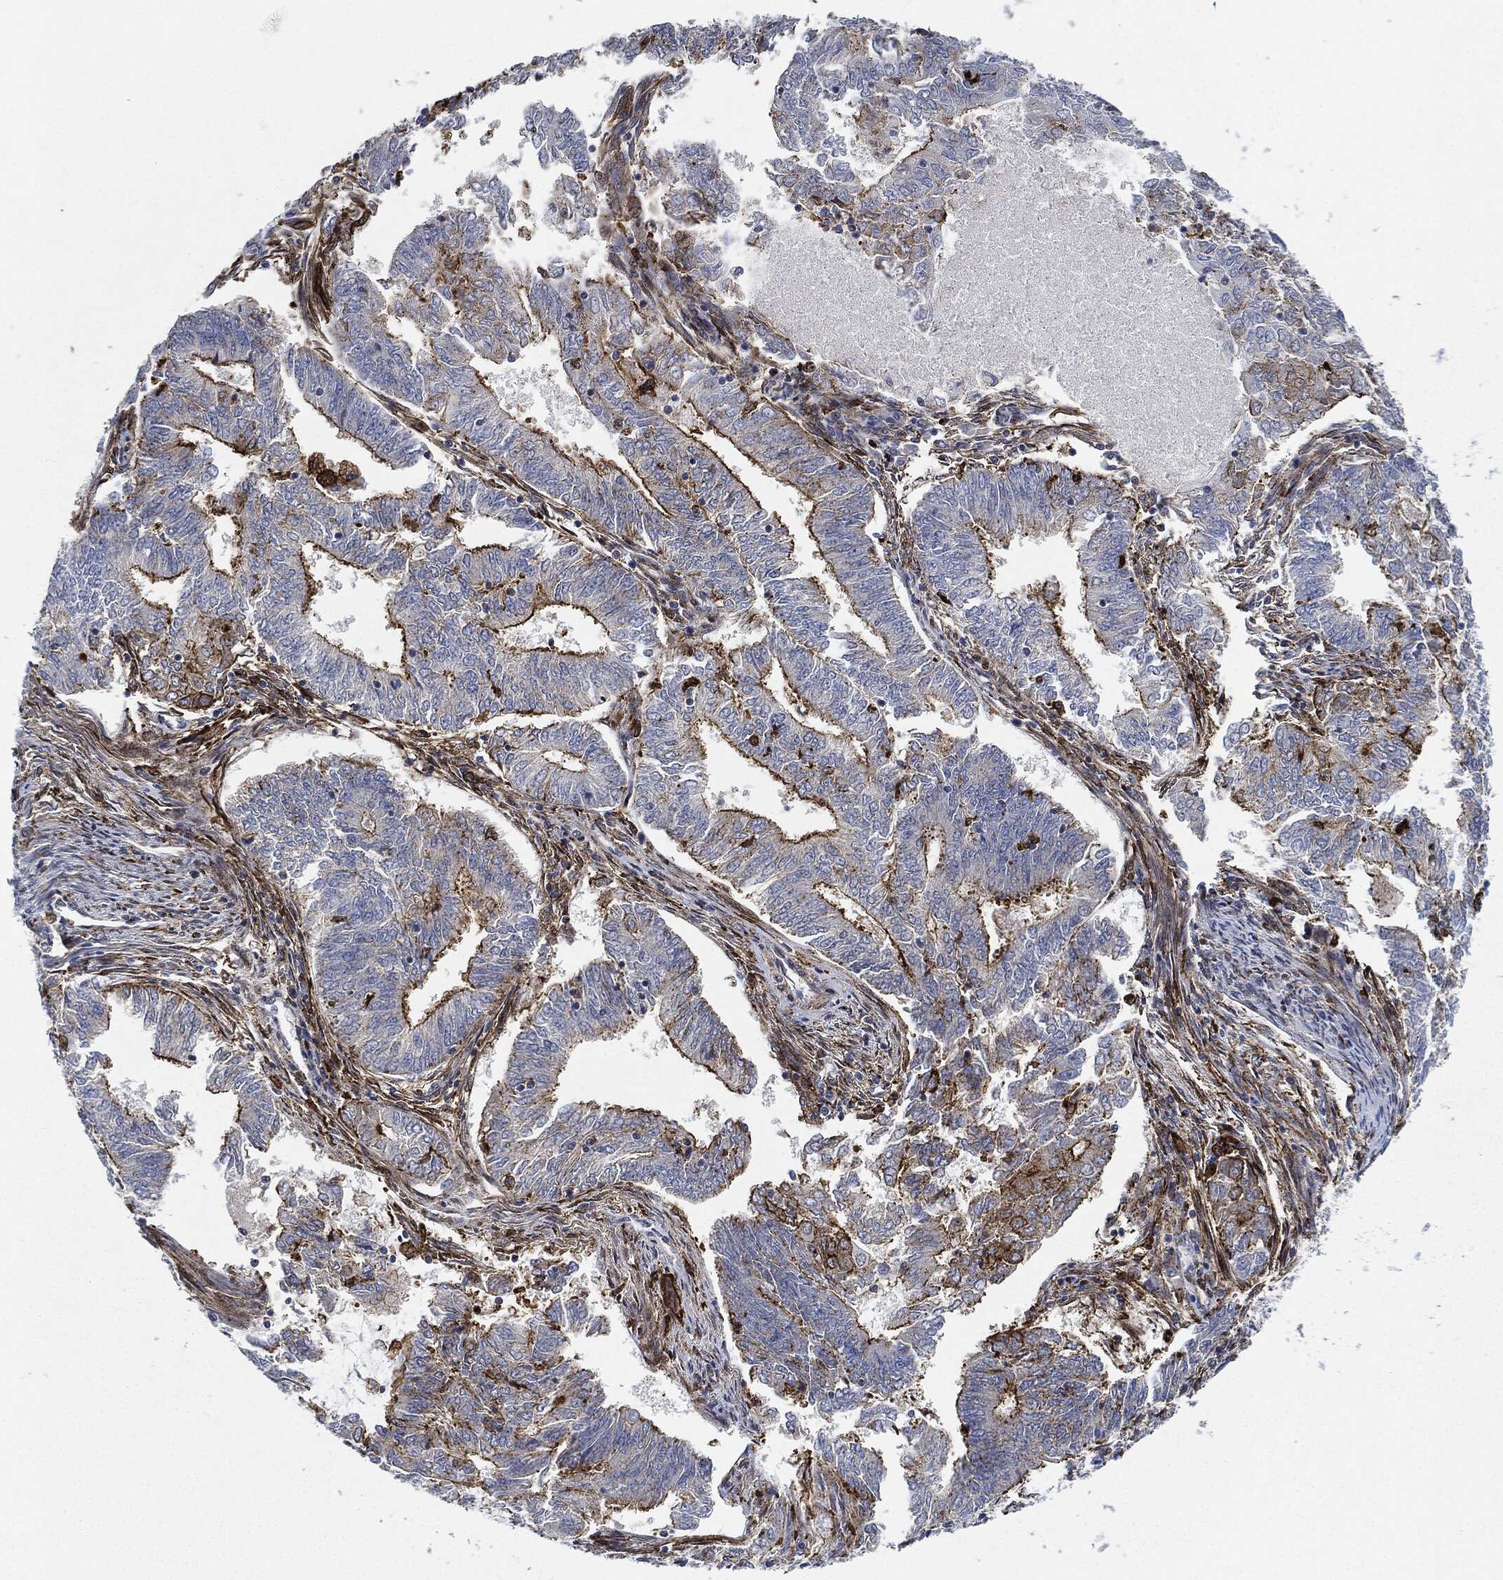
{"staining": {"intensity": "strong", "quantity": "<25%", "location": "cytoplasmic/membranous"}, "tissue": "endometrial cancer", "cell_type": "Tumor cells", "image_type": "cancer", "snomed": [{"axis": "morphology", "description": "Adenocarcinoma, NOS"}, {"axis": "topography", "description": "Endometrium"}], "caption": "A micrograph of endometrial cancer (adenocarcinoma) stained for a protein reveals strong cytoplasmic/membranous brown staining in tumor cells.", "gene": "NANOS3", "patient": {"sex": "female", "age": 62}}